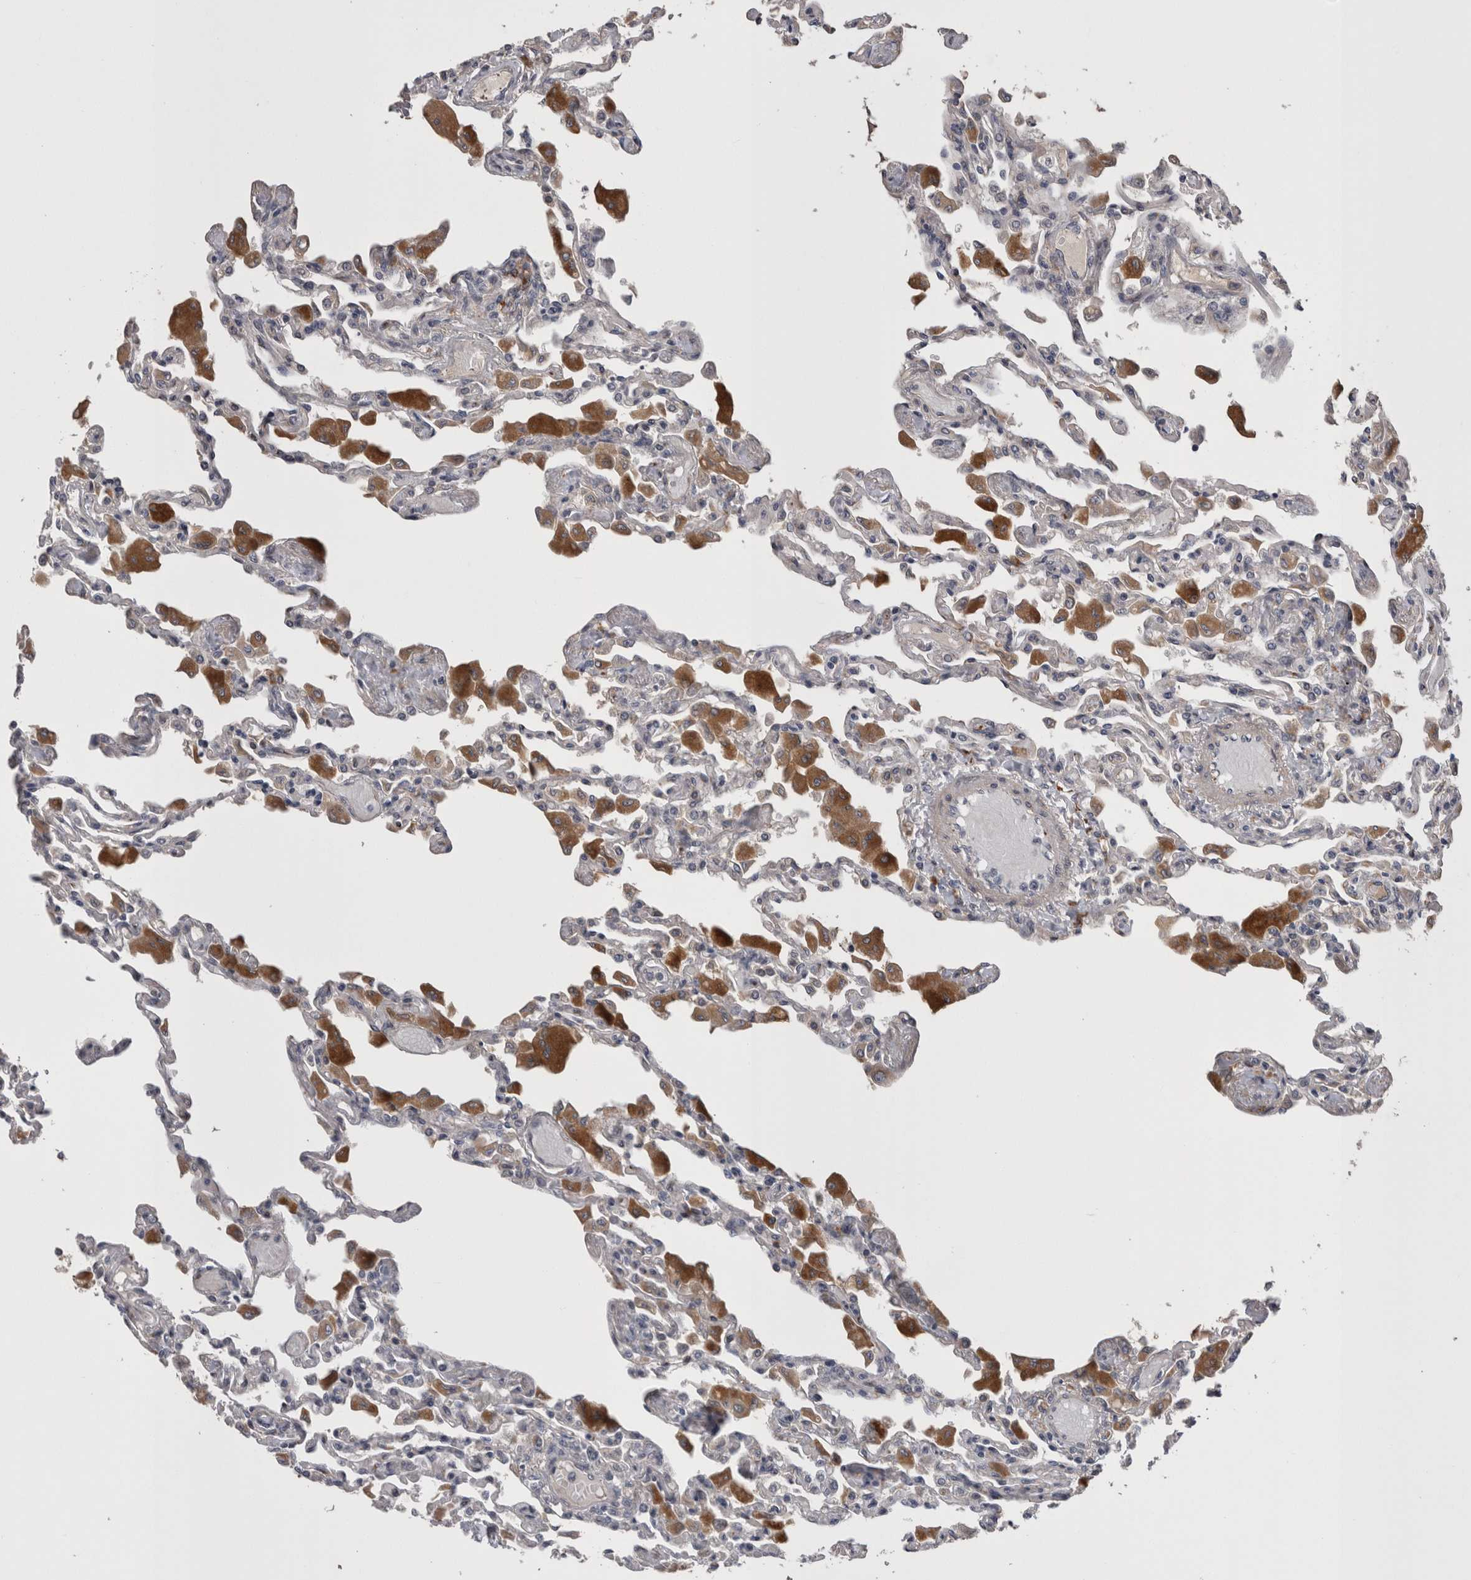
{"staining": {"intensity": "negative", "quantity": "none", "location": "none"}, "tissue": "lung", "cell_type": "Alveolar cells", "image_type": "normal", "snomed": [{"axis": "morphology", "description": "Normal tissue, NOS"}, {"axis": "topography", "description": "Bronchus"}, {"axis": "topography", "description": "Lung"}], "caption": "Image shows no significant protein expression in alveolar cells of benign lung. (Brightfield microscopy of DAB (3,3'-diaminobenzidine) immunohistochemistry (IHC) at high magnification).", "gene": "STC1", "patient": {"sex": "female", "age": 49}}